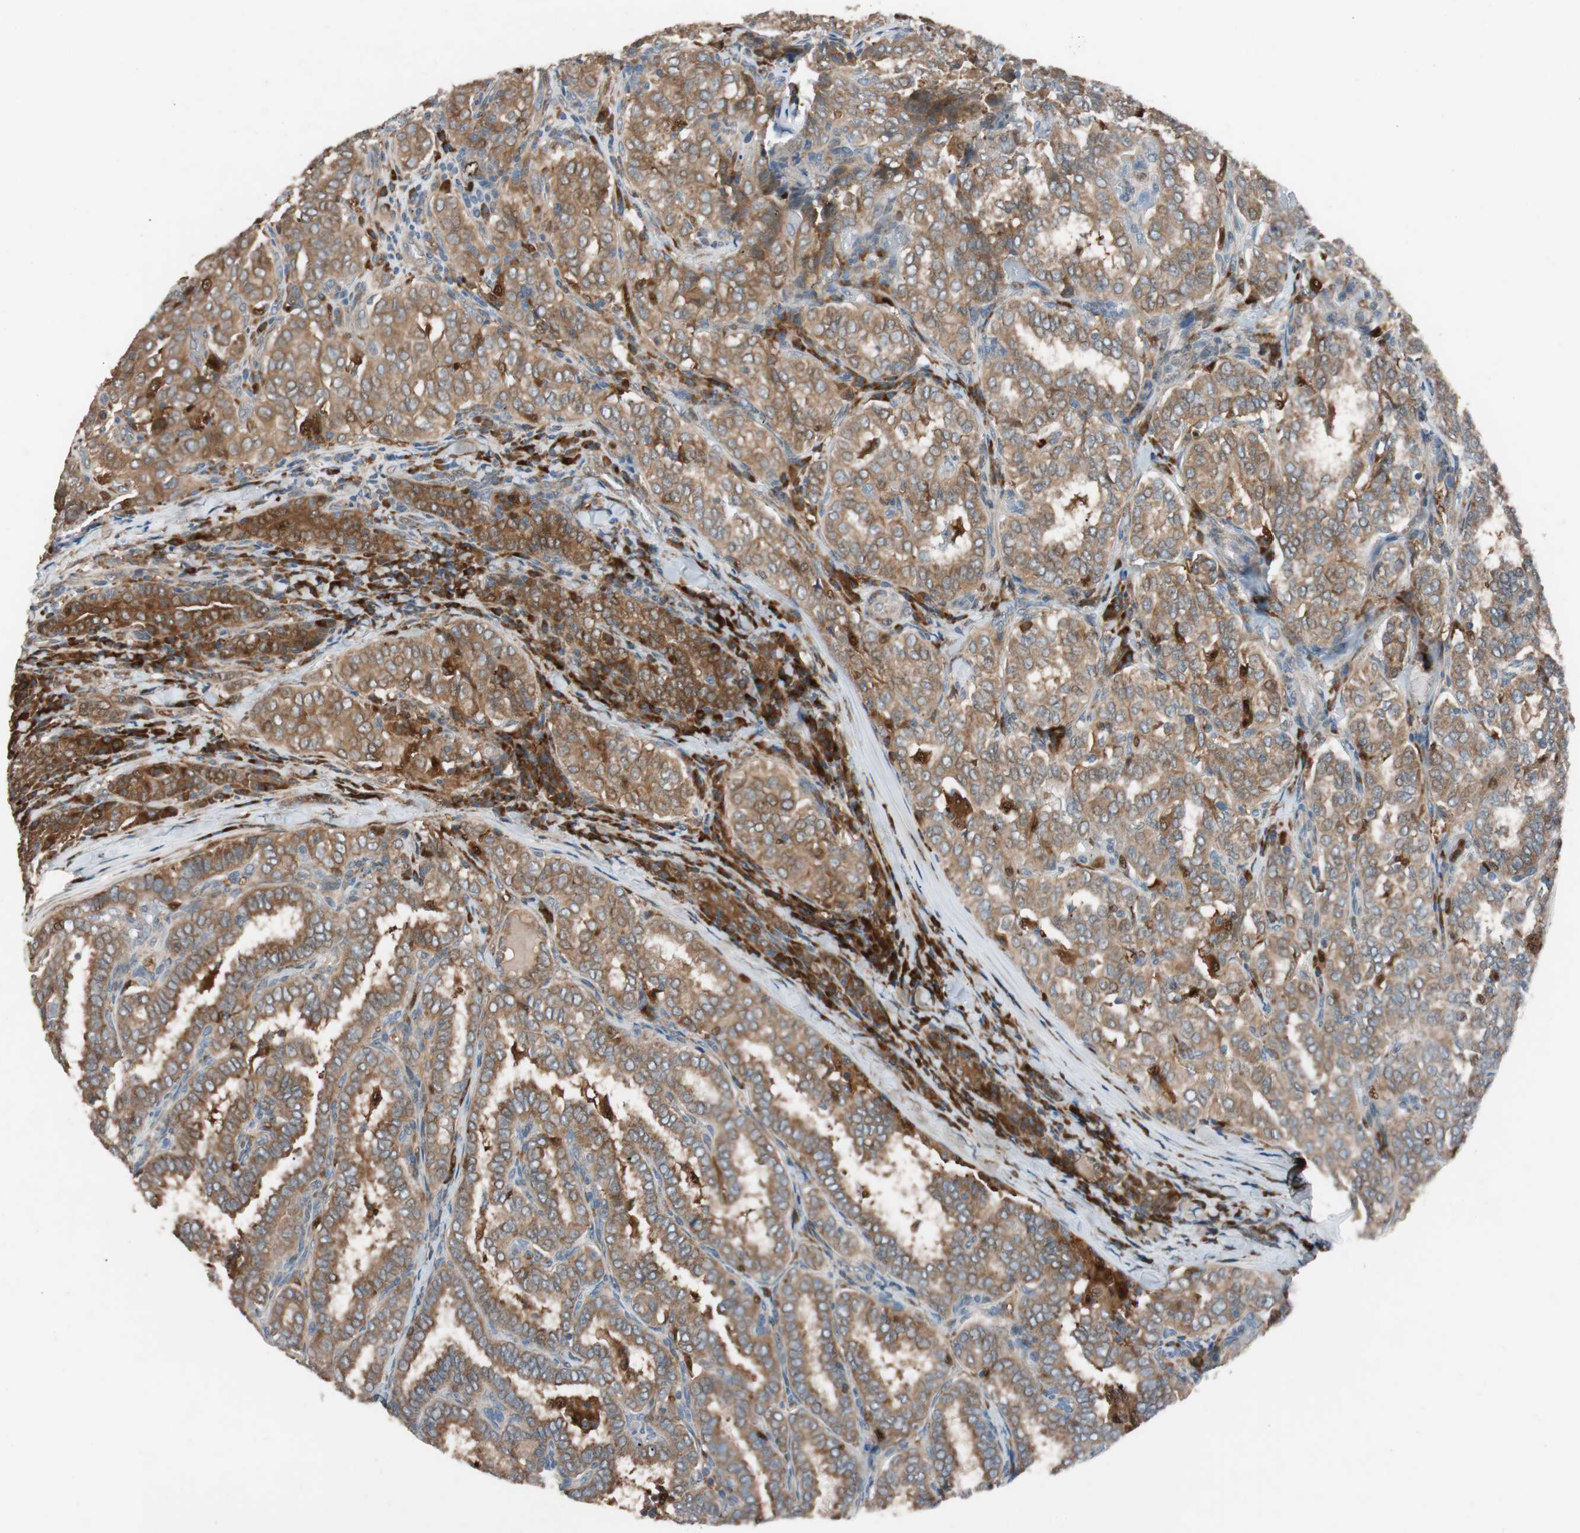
{"staining": {"intensity": "moderate", "quantity": ">75%", "location": "cytoplasmic/membranous"}, "tissue": "thyroid cancer", "cell_type": "Tumor cells", "image_type": "cancer", "snomed": [{"axis": "morphology", "description": "Papillary adenocarcinoma, NOS"}, {"axis": "topography", "description": "Thyroid gland"}], "caption": "Protein staining of thyroid papillary adenocarcinoma tissue shows moderate cytoplasmic/membranous expression in about >75% of tumor cells.", "gene": "FAAH", "patient": {"sex": "female", "age": 30}}